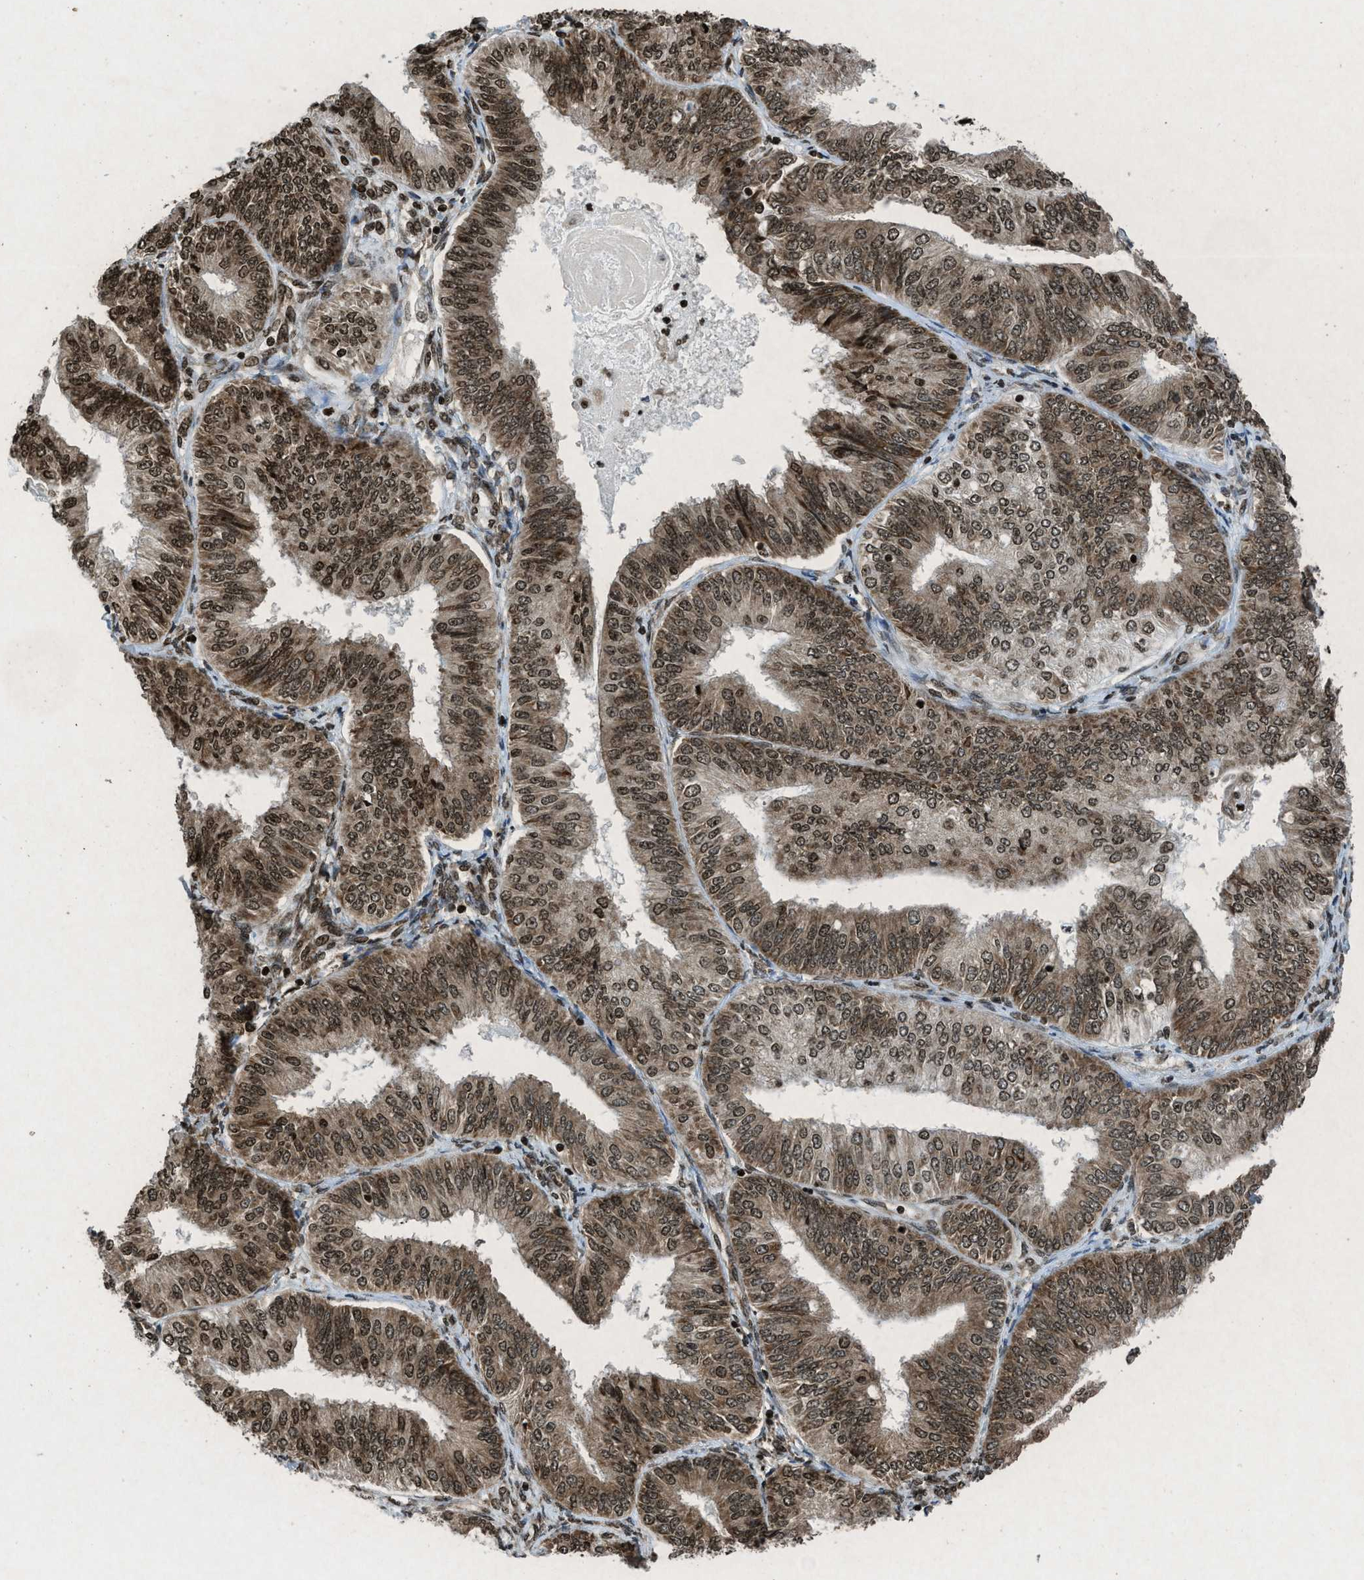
{"staining": {"intensity": "moderate", "quantity": ">75%", "location": "nuclear"}, "tissue": "endometrial cancer", "cell_type": "Tumor cells", "image_type": "cancer", "snomed": [{"axis": "morphology", "description": "Adenocarcinoma, NOS"}, {"axis": "topography", "description": "Endometrium"}], "caption": "Tumor cells reveal moderate nuclear positivity in approximately >75% of cells in adenocarcinoma (endometrial). The staining was performed using DAB to visualize the protein expression in brown, while the nuclei were stained in blue with hematoxylin (Magnification: 20x).", "gene": "NXF1", "patient": {"sex": "female", "age": 58}}